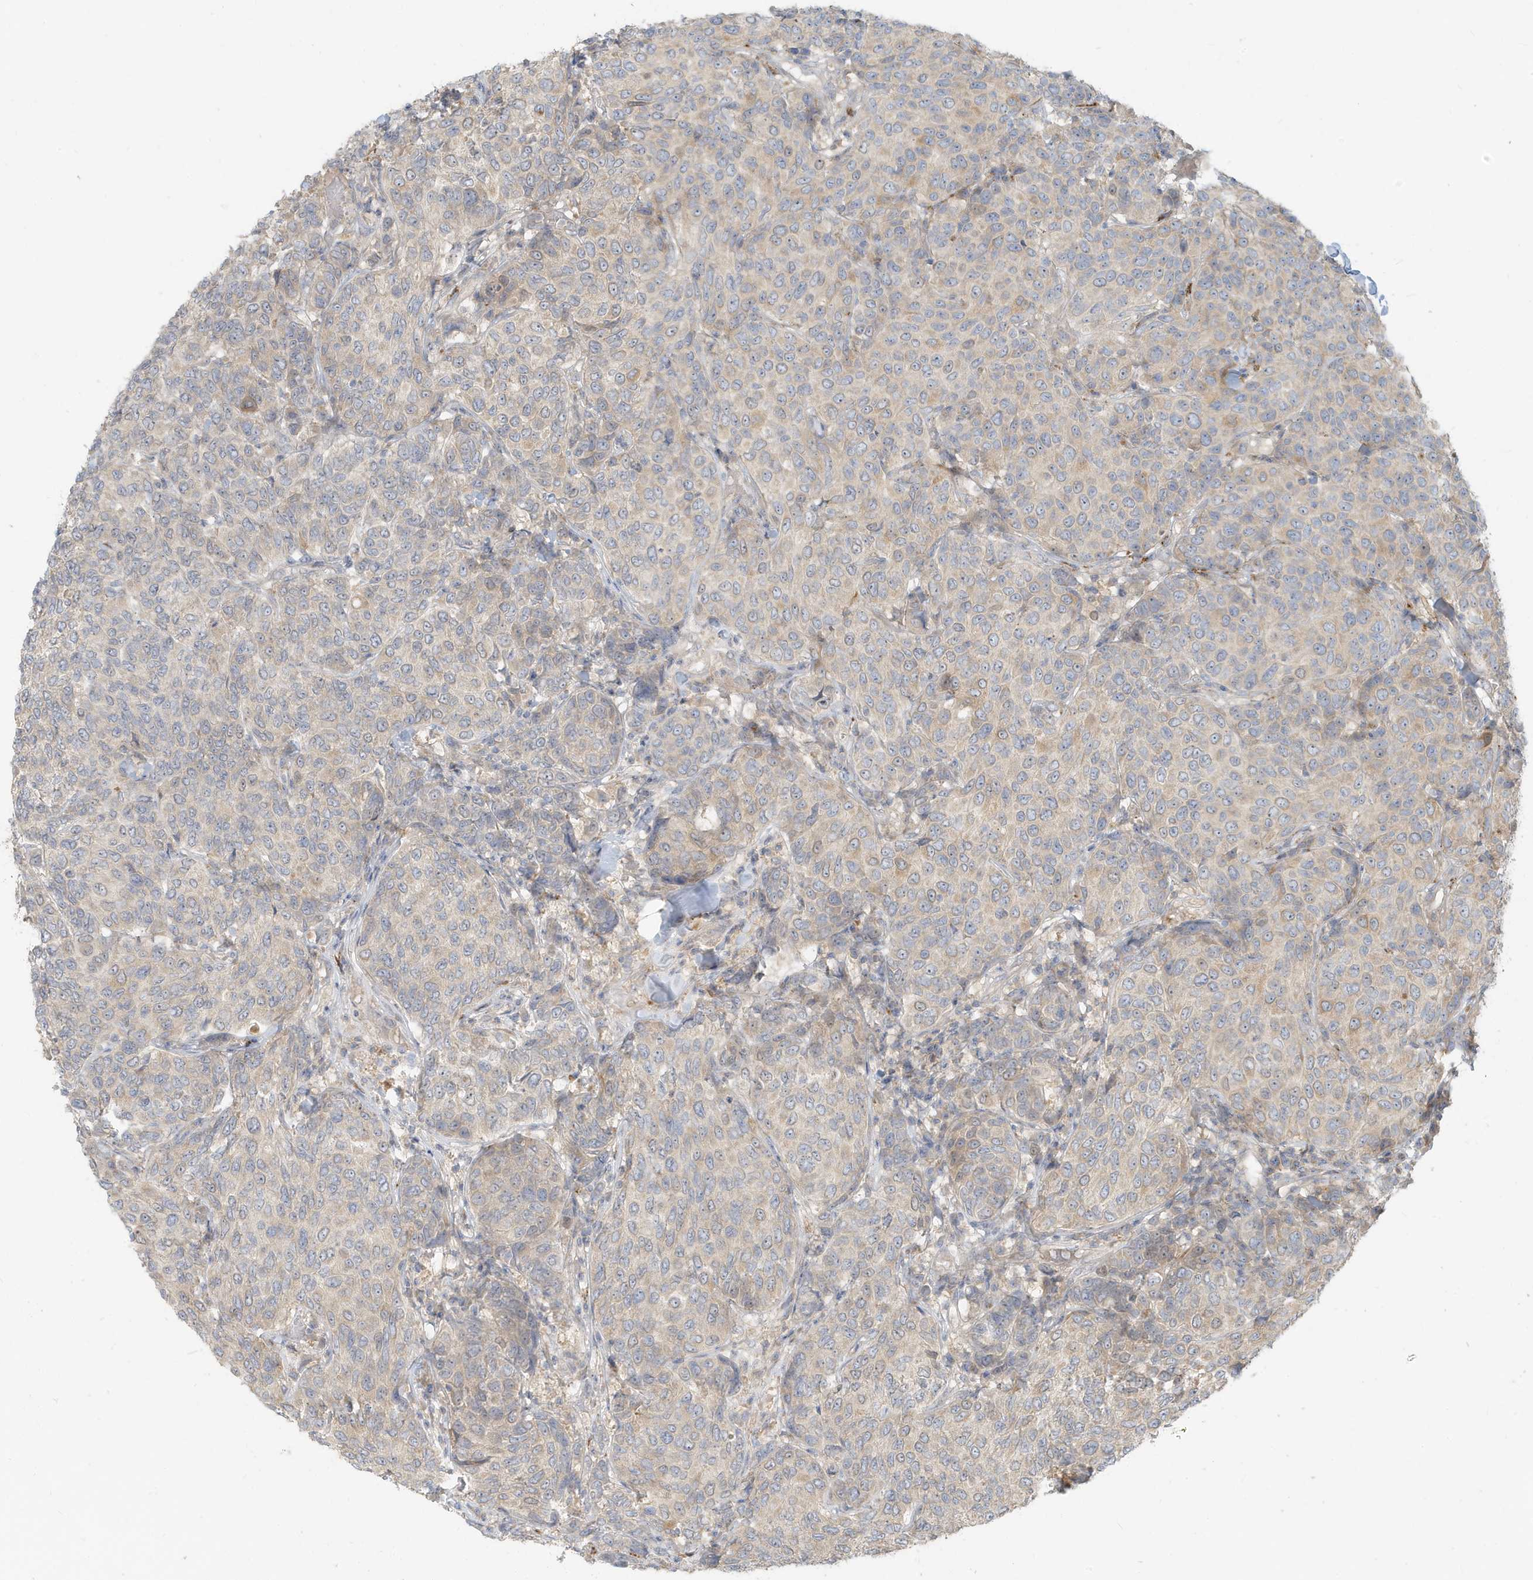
{"staining": {"intensity": "weak", "quantity": "<25%", "location": "cytoplasmic/membranous"}, "tissue": "breast cancer", "cell_type": "Tumor cells", "image_type": "cancer", "snomed": [{"axis": "morphology", "description": "Duct carcinoma"}, {"axis": "topography", "description": "Breast"}], "caption": "IHC photomicrograph of neoplastic tissue: breast cancer (invasive ductal carcinoma) stained with DAB shows no significant protein staining in tumor cells.", "gene": "MCOLN1", "patient": {"sex": "female", "age": 55}}